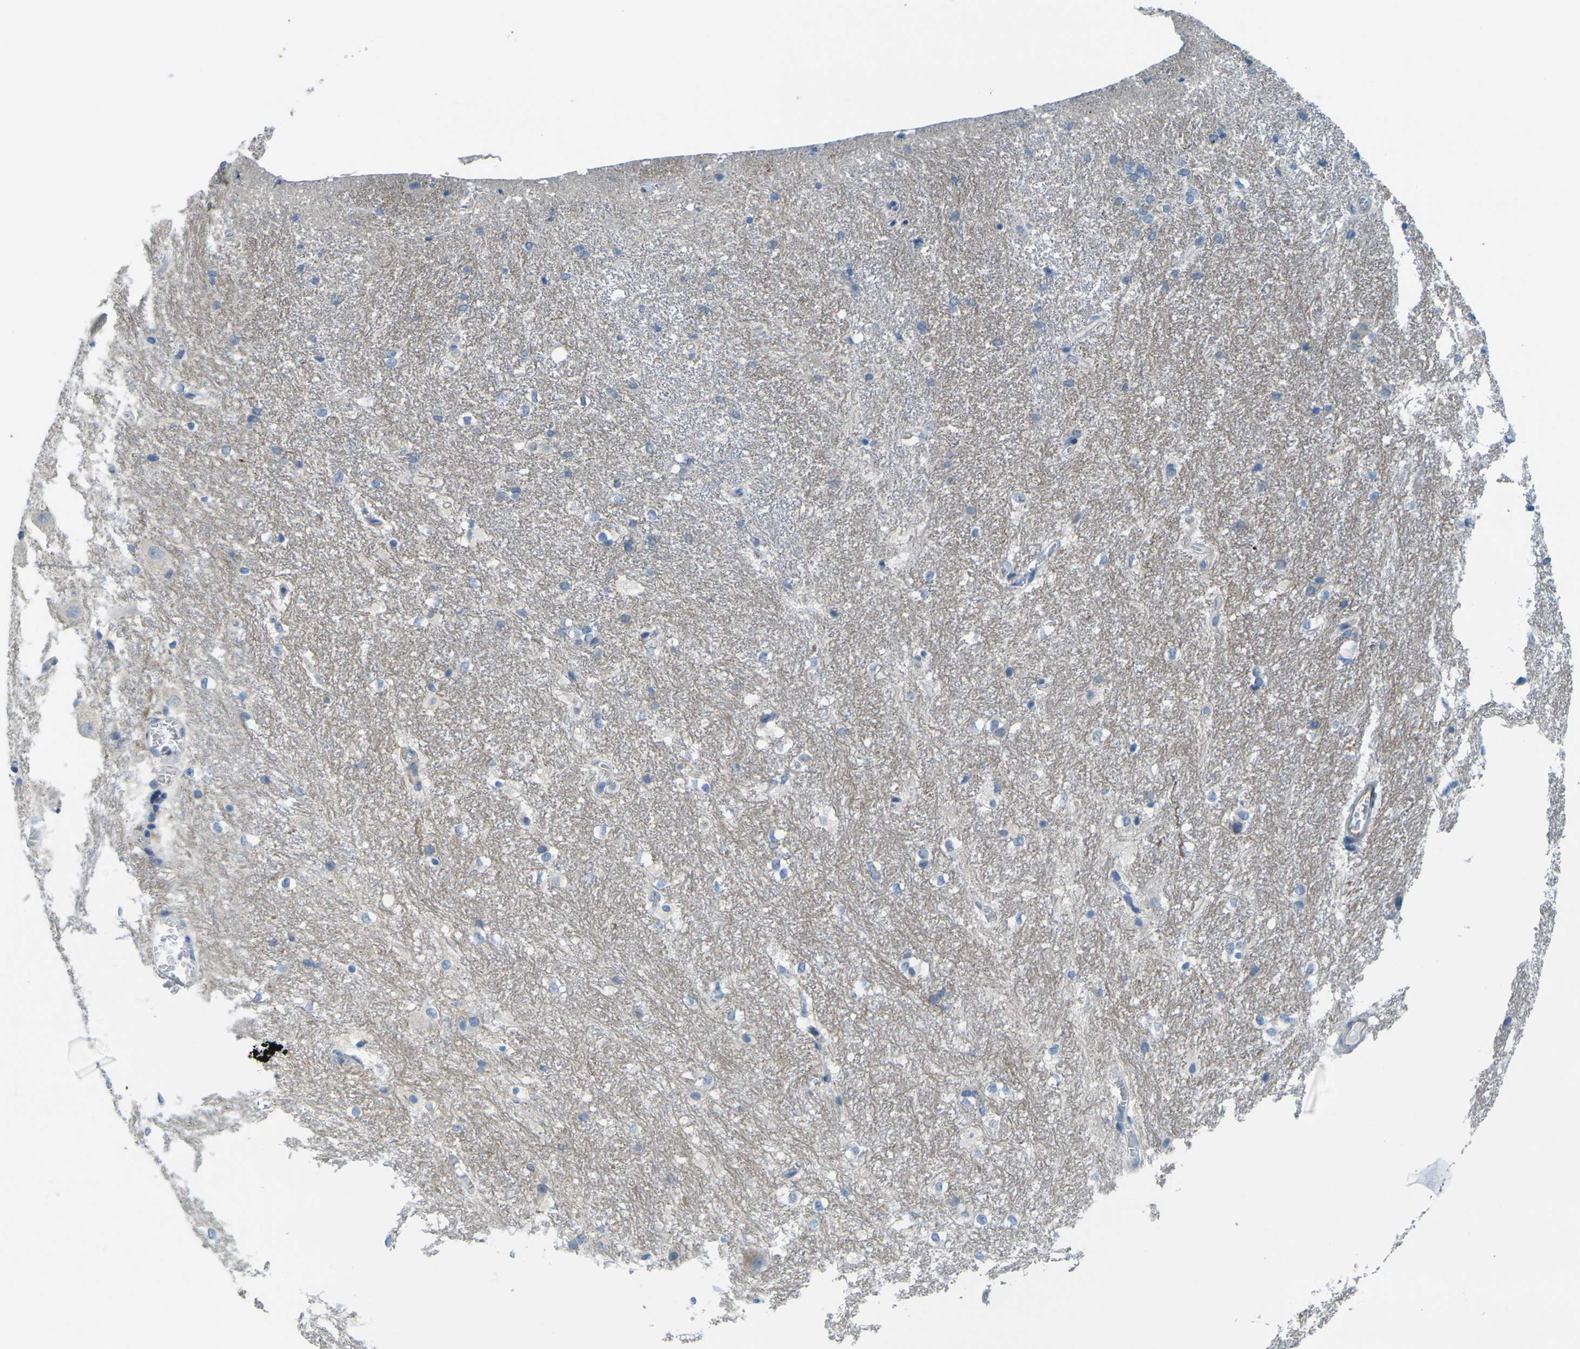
{"staining": {"intensity": "negative", "quantity": "none", "location": "none"}, "tissue": "hippocampus", "cell_type": "Glial cells", "image_type": "normal", "snomed": [{"axis": "morphology", "description": "Normal tissue, NOS"}, {"axis": "topography", "description": "Hippocampus"}], "caption": "Glial cells show no significant staining in unremarkable hippocampus. (Immunohistochemistry (ihc), brightfield microscopy, high magnification).", "gene": "CYP2C8", "patient": {"sex": "female", "age": 19}}